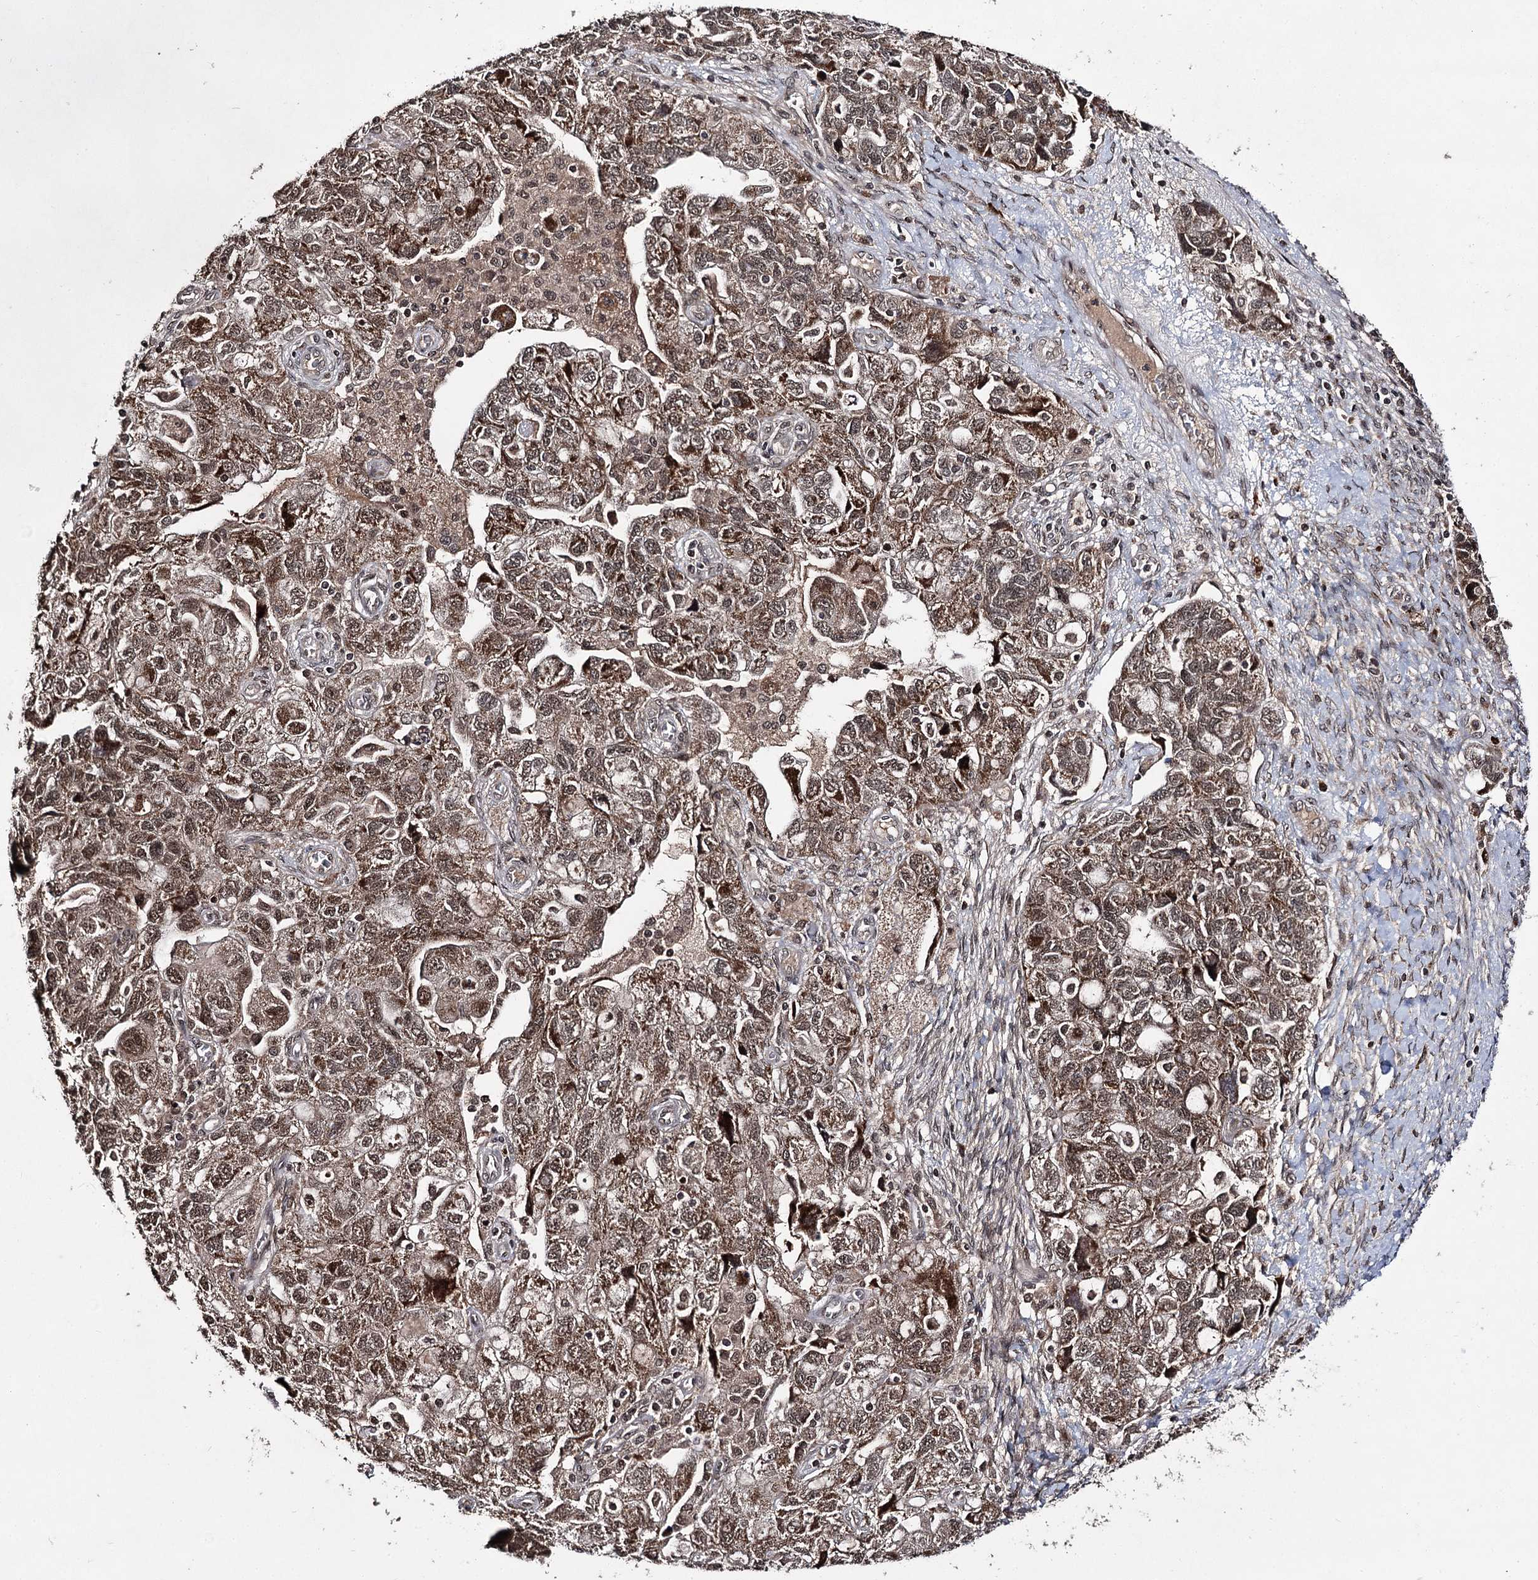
{"staining": {"intensity": "moderate", "quantity": ">75%", "location": "cytoplasmic/membranous,nuclear"}, "tissue": "ovarian cancer", "cell_type": "Tumor cells", "image_type": "cancer", "snomed": [{"axis": "morphology", "description": "Carcinoma, NOS"}, {"axis": "morphology", "description": "Cystadenocarcinoma, serous, NOS"}, {"axis": "topography", "description": "Ovary"}], "caption": "Ovarian cancer was stained to show a protein in brown. There is medium levels of moderate cytoplasmic/membranous and nuclear positivity in approximately >75% of tumor cells. (brown staining indicates protein expression, while blue staining denotes nuclei).", "gene": "FAM53B", "patient": {"sex": "female", "age": 69}}